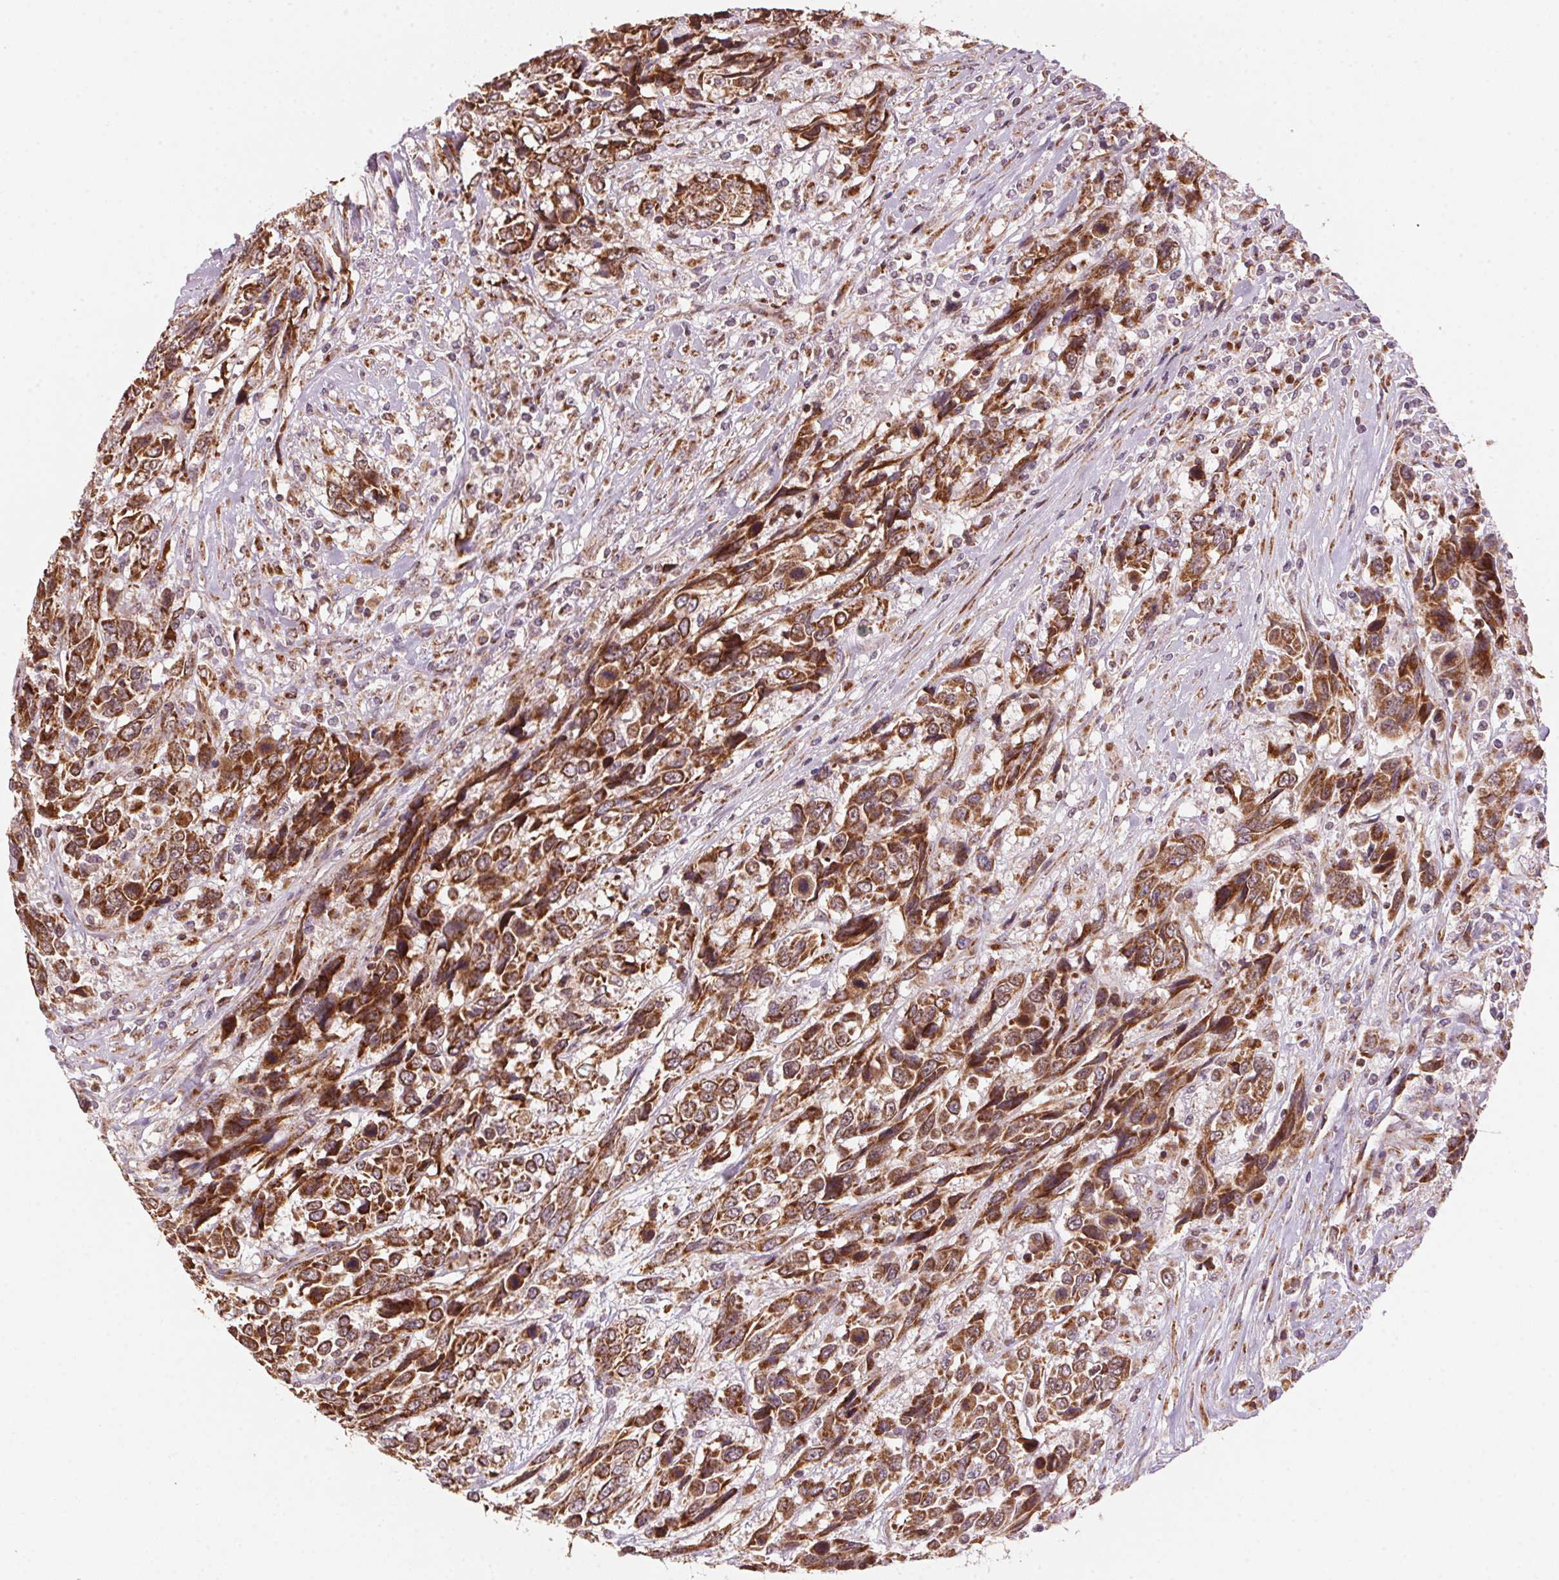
{"staining": {"intensity": "strong", "quantity": ">75%", "location": "cytoplasmic/membranous"}, "tissue": "urothelial cancer", "cell_type": "Tumor cells", "image_type": "cancer", "snomed": [{"axis": "morphology", "description": "Urothelial carcinoma, High grade"}, {"axis": "topography", "description": "Urinary bladder"}], "caption": "DAB immunohistochemical staining of human high-grade urothelial carcinoma reveals strong cytoplasmic/membranous protein expression in approximately >75% of tumor cells.", "gene": "TOMM70", "patient": {"sex": "female", "age": 70}}